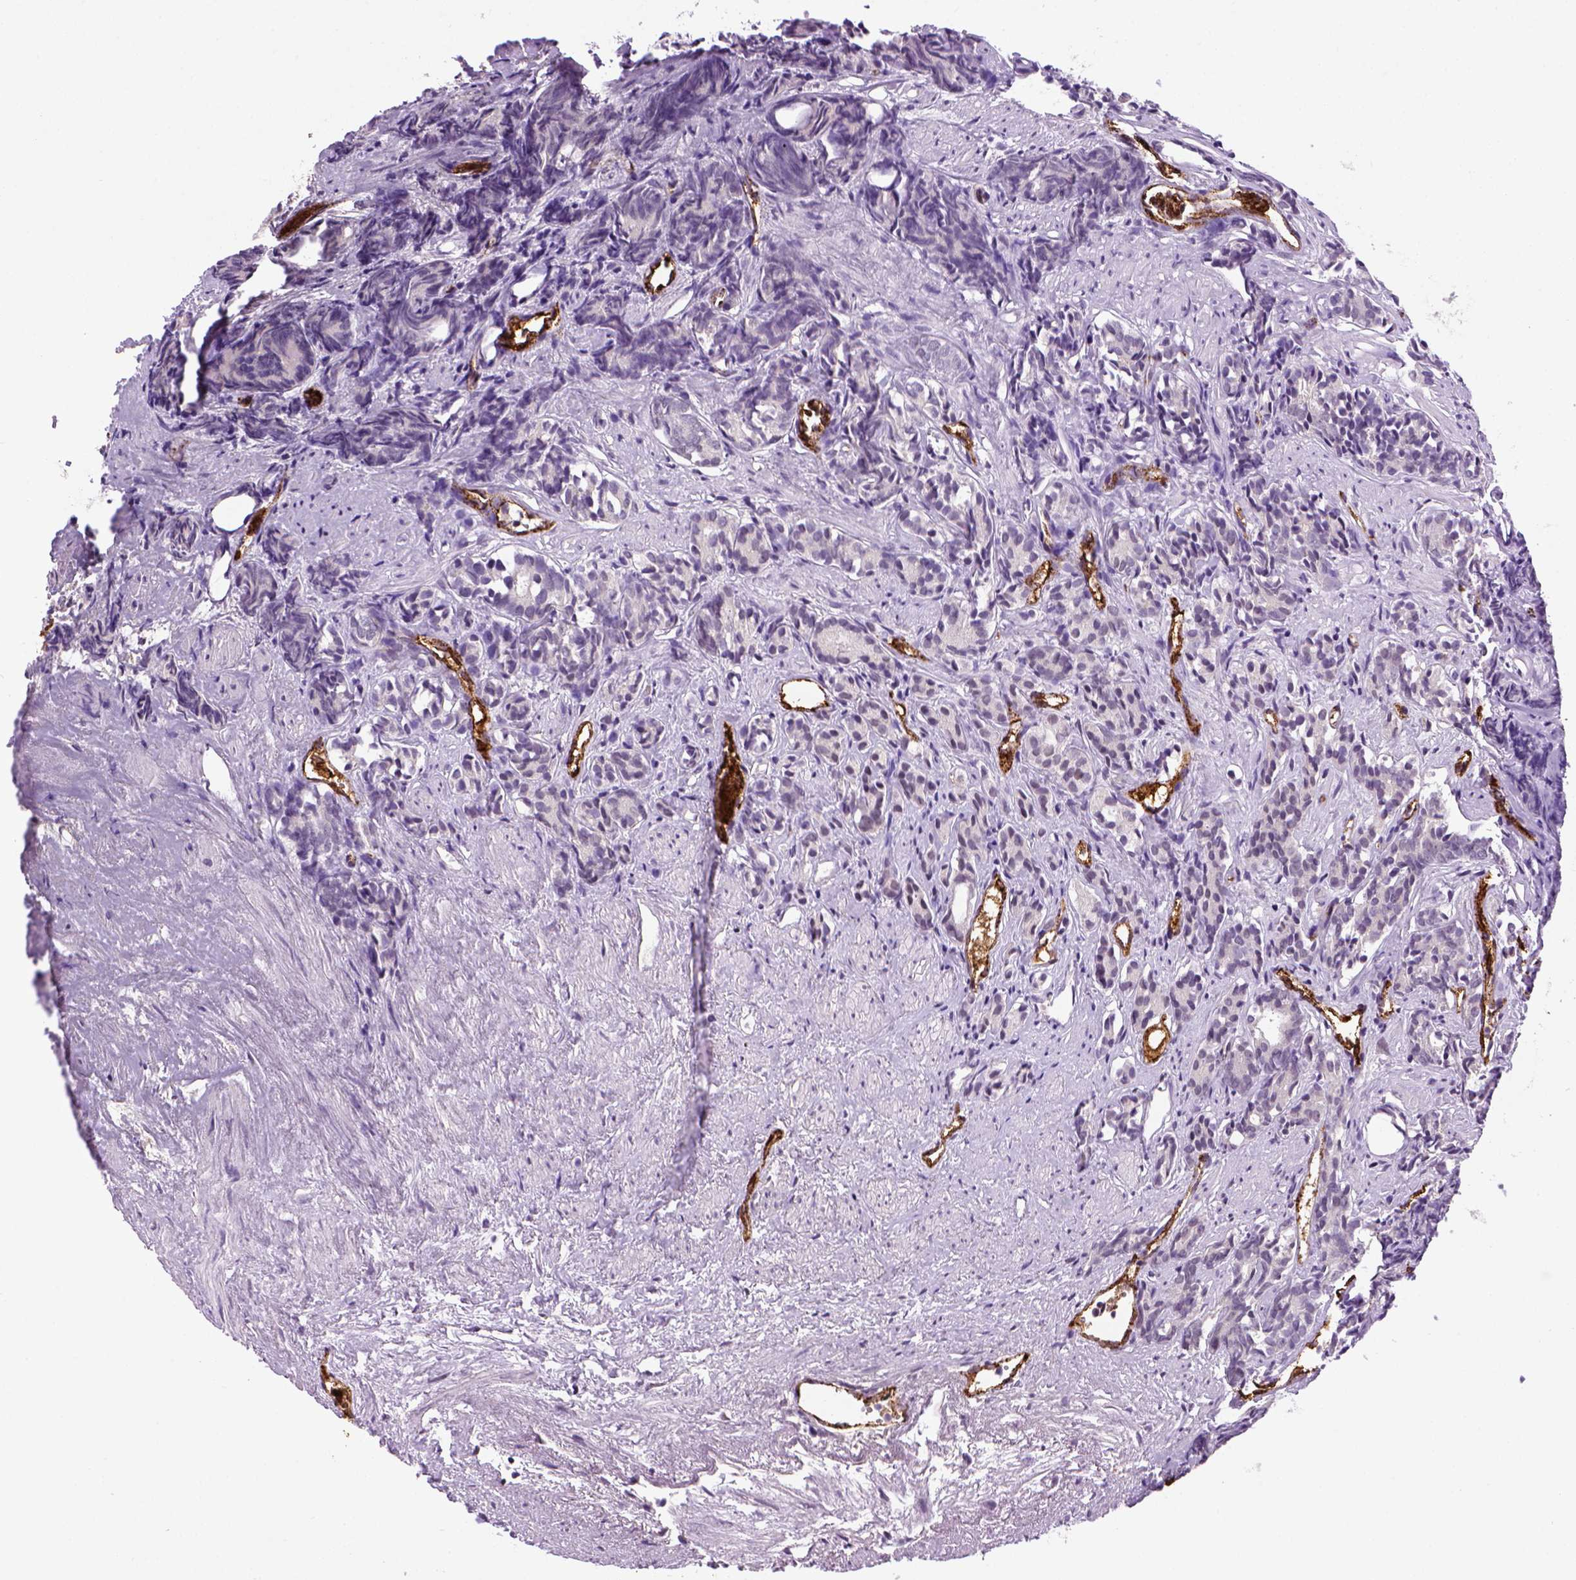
{"staining": {"intensity": "negative", "quantity": "none", "location": "none"}, "tissue": "prostate cancer", "cell_type": "Tumor cells", "image_type": "cancer", "snomed": [{"axis": "morphology", "description": "Adenocarcinoma, High grade"}, {"axis": "topography", "description": "Prostate"}], "caption": "Immunohistochemistry (IHC) photomicrograph of human prostate cancer stained for a protein (brown), which displays no staining in tumor cells.", "gene": "VWF", "patient": {"sex": "male", "age": 84}}